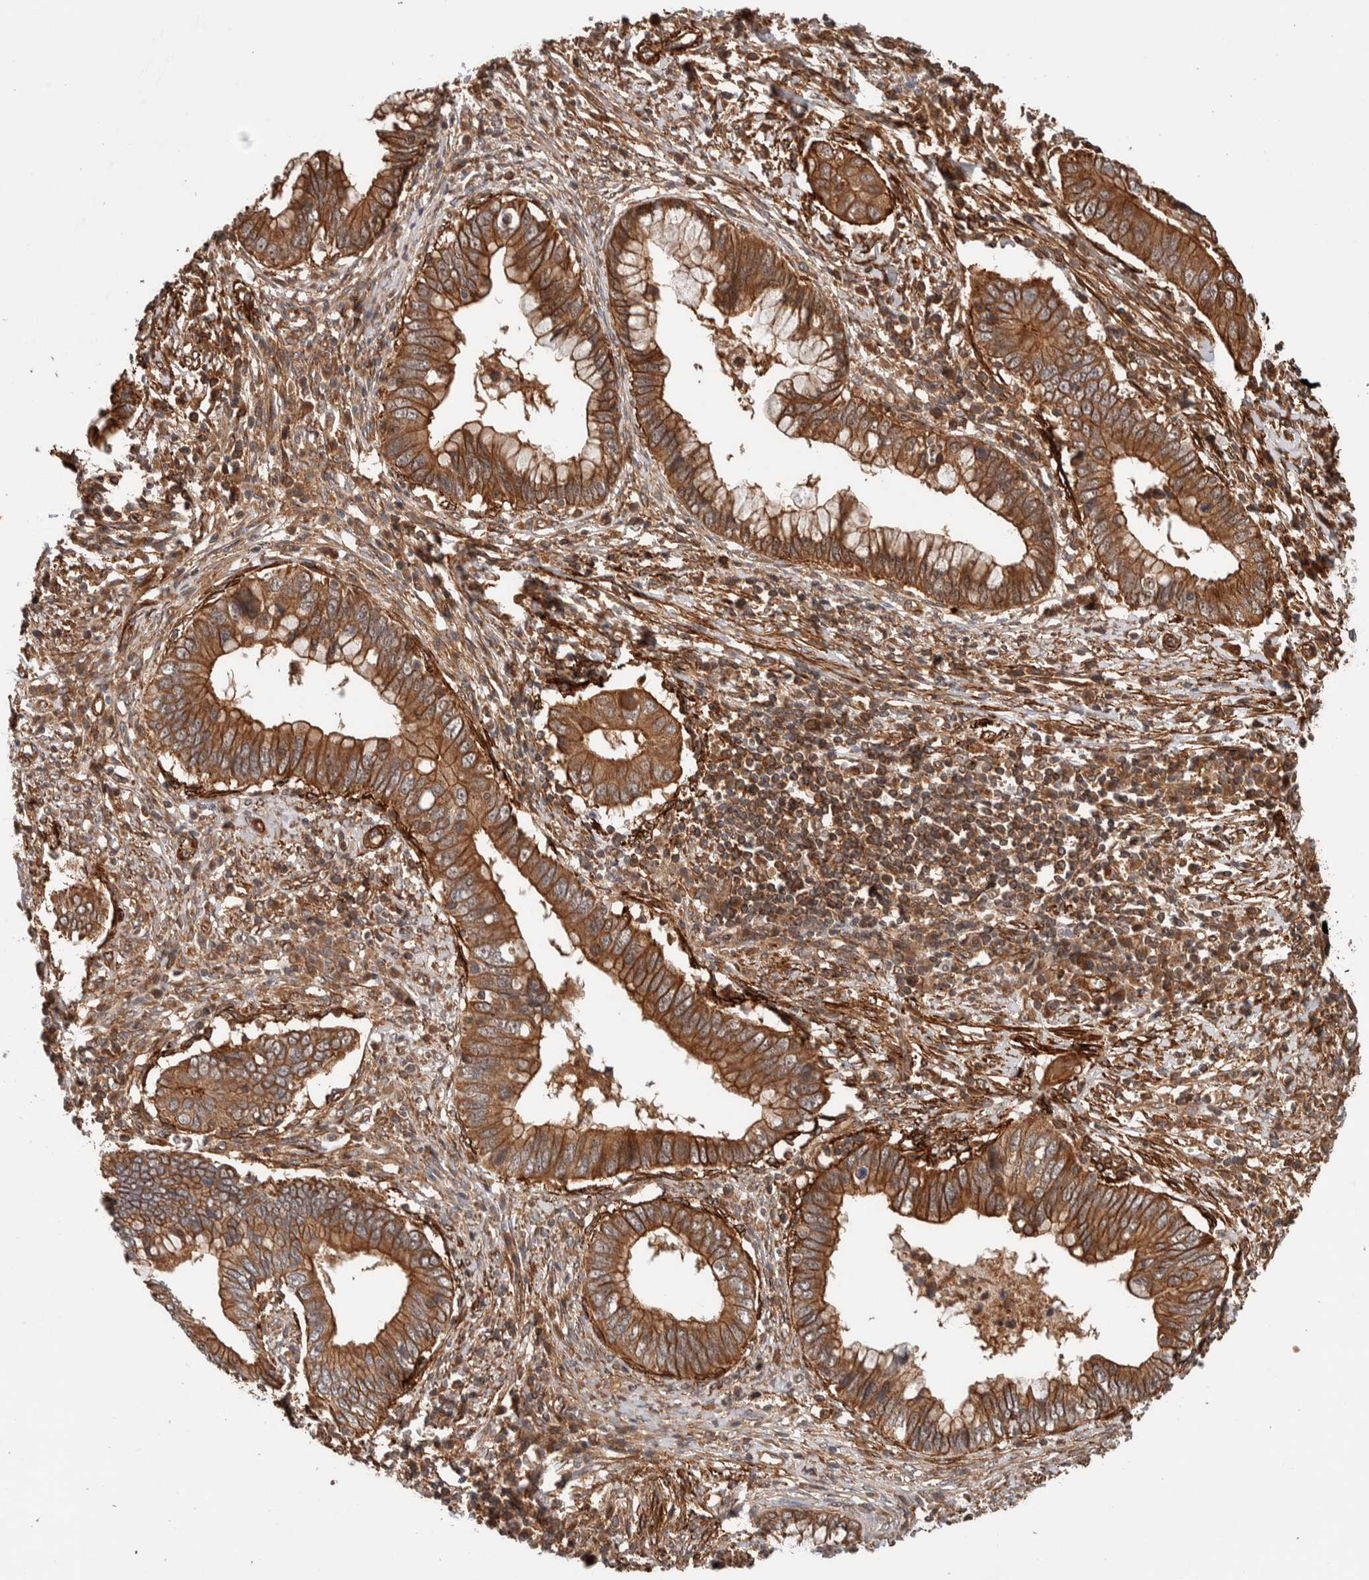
{"staining": {"intensity": "moderate", "quantity": ">75%", "location": "cytoplasmic/membranous"}, "tissue": "cervical cancer", "cell_type": "Tumor cells", "image_type": "cancer", "snomed": [{"axis": "morphology", "description": "Adenocarcinoma, NOS"}, {"axis": "topography", "description": "Cervix"}], "caption": "Immunohistochemical staining of human cervical cancer (adenocarcinoma) displays medium levels of moderate cytoplasmic/membranous protein expression in approximately >75% of tumor cells. The staining was performed using DAB (3,3'-diaminobenzidine) to visualize the protein expression in brown, while the nuclei were stained in blue with hematoxylin (Magnification: 20x).", "gene": "SYNRG", "patient": {"sex": "female", "age": 44}}